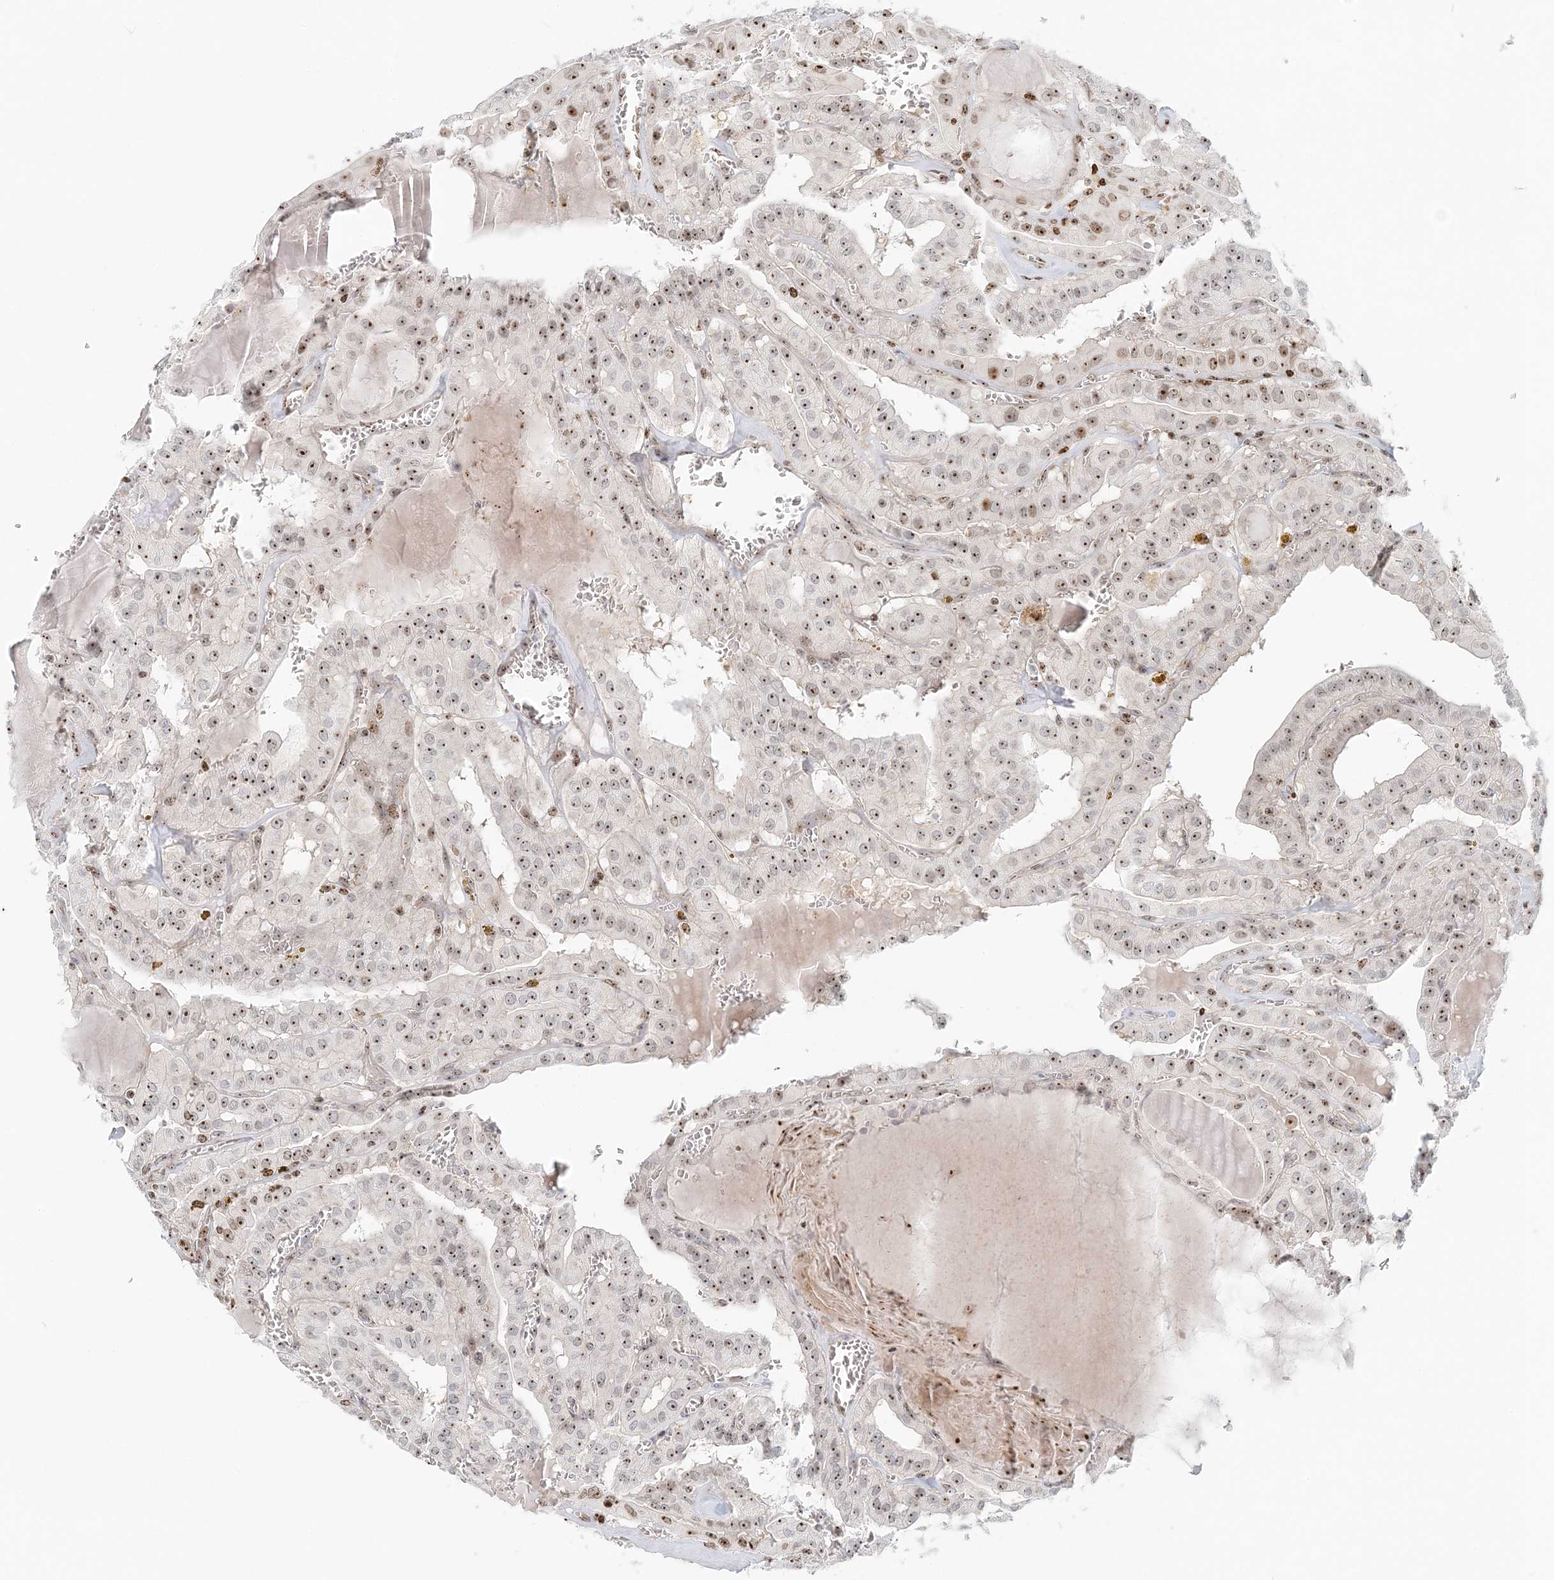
{"staining": {"intensity": "moderate", "quantity": ">75%", "location": "nuclear"}, "tissue": "thyroid cancer", "cell_type": "Tumor cells", "image_type": "cancer", "snomed": [{"axis": "morphology", "description": "Papillary adenocarcinoma, NOS"}, {"axis": "topography", "description": "Thyroid gland"}], "caption": "A photomicrograph of human thyroid cancer stained for a protein reveals moderate nuclear brown staining in tumor cells.", "gene": "UBE2F", "patient": {"sex": "male", "age": 52}}